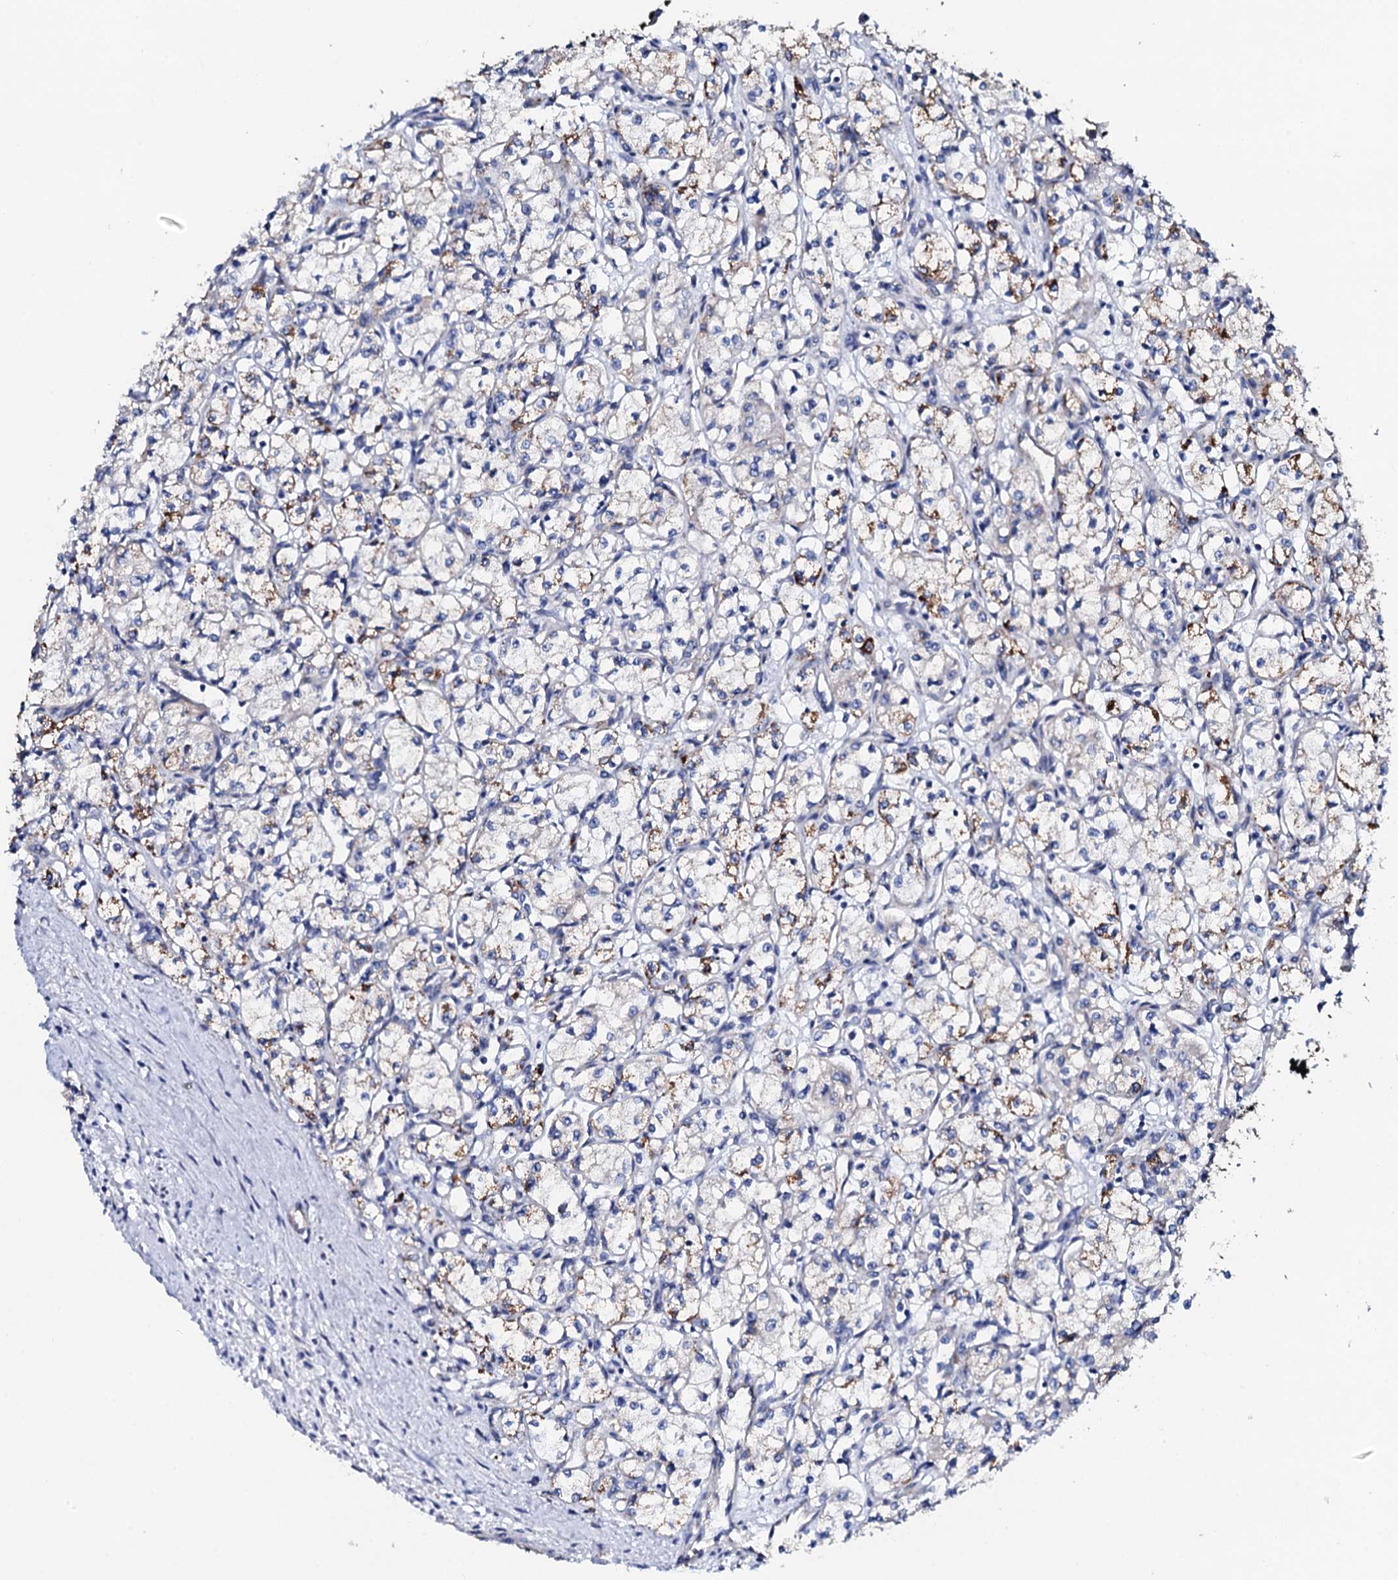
{"staining": {"intensity": "moderate", "quantity": "25%-75%", "location": "cytoplasmic/membranous"}, "tissue": "renal cancer", "cell_type": "Tumor cells", "image_type": "cancer", "snomed": [{"axis": "morphology", "description": "Adenocarcinoma, NOS"}, {"axis": "topography", "description": "Kidney"}], "caption": "A histopathology image of human renal cancer (adenocarcinoma) stained for a protein demonstrates moderate cytoplasmic/membranous brown staining in tumor cells.", "gene": "KLHL32", "patient": {"sex": "male", "age": 59}}